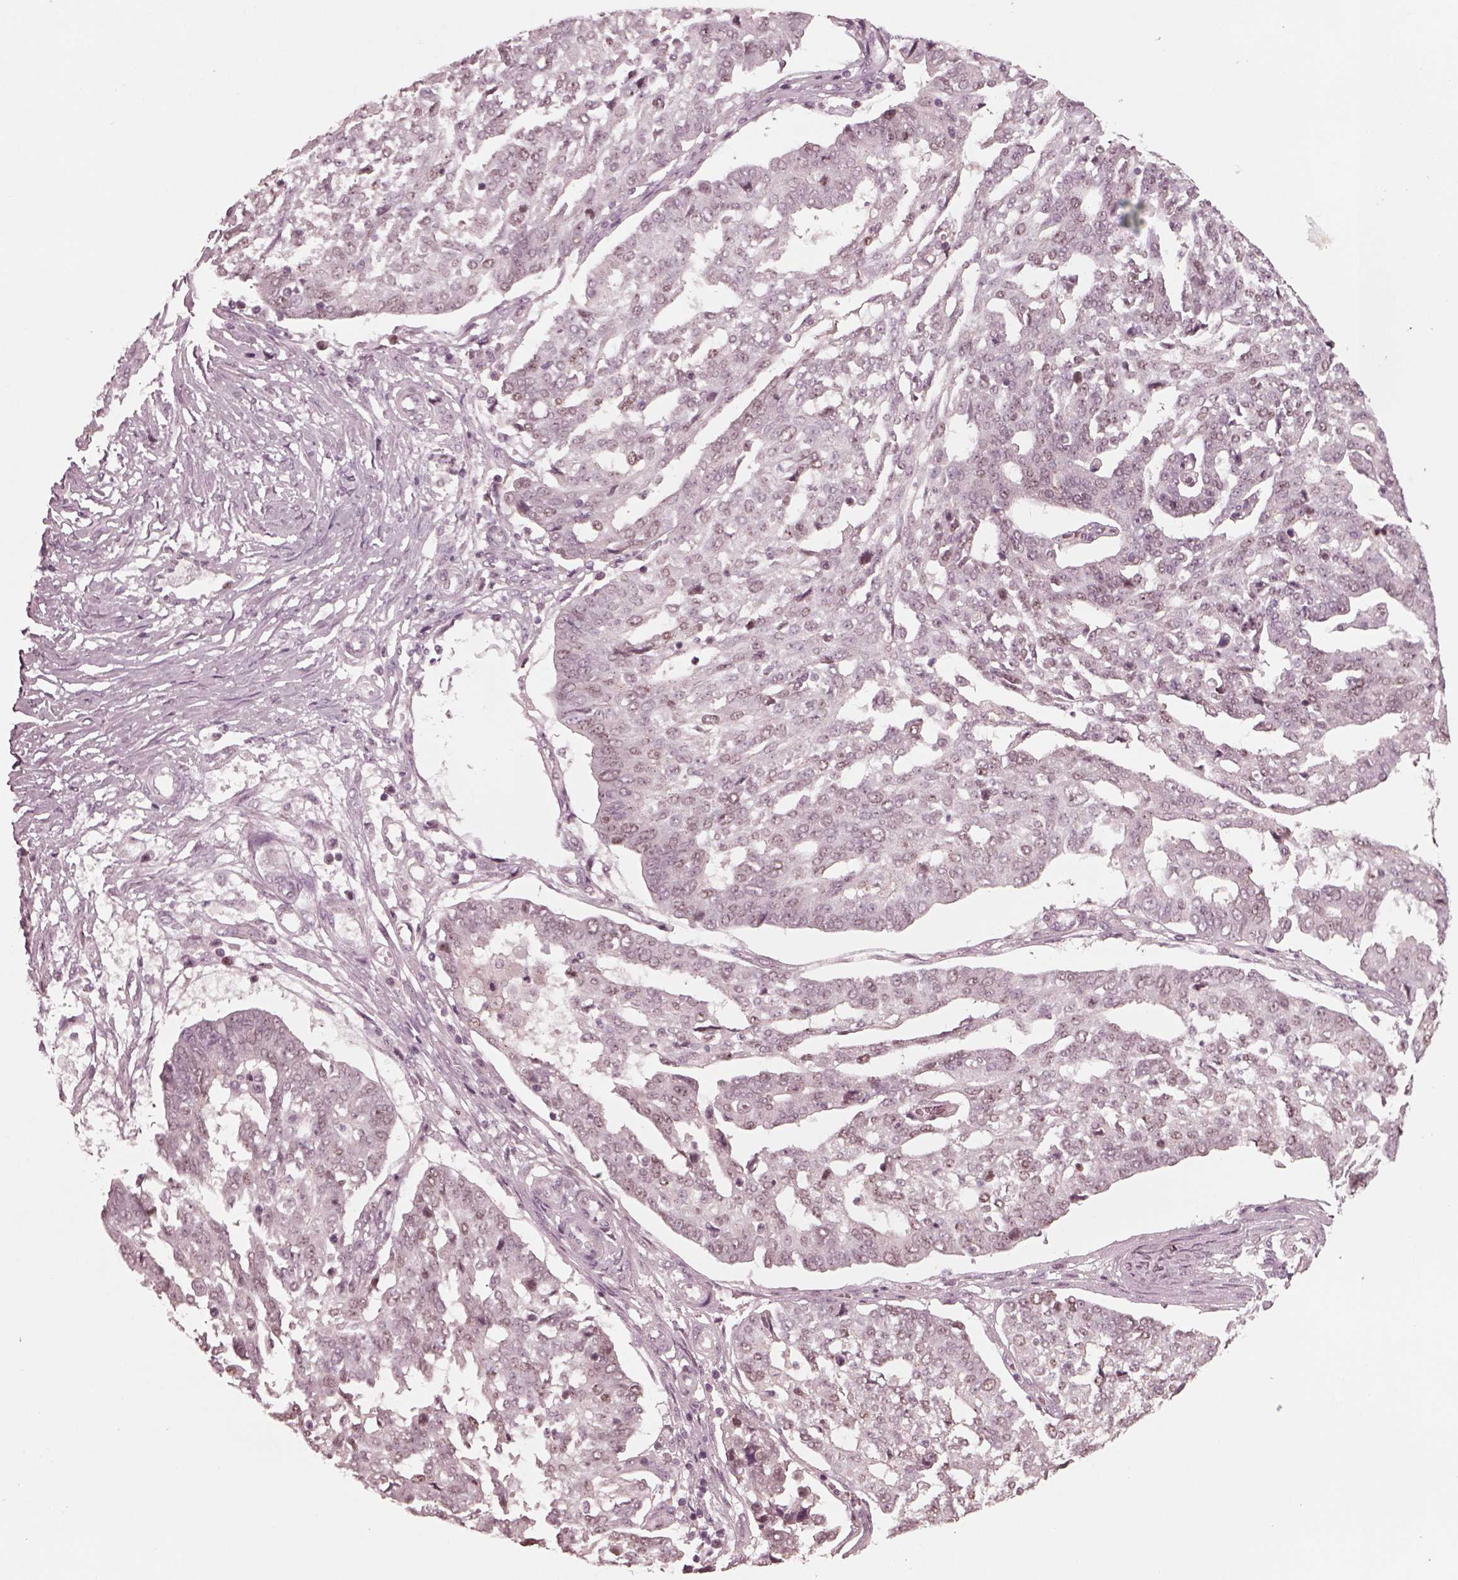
{"staining": {"intensity": "negative", "quantity": "none", "location": "none"}, "tissue": "ovarian cancer", "cell_type": "Tumor cells", "image_type": "cancer", "snomed": [{"axis": "morphology", "description": "Cystadenocarcinoma, serous, NOS"}, {"axis": "topography", "description": "Ovary"}], "caption": "A high-resolution micrograph shows IHC staining of ovarian cancer (serous cystadenocarcinoma), which shows no significant staining in tumor cells.", "gene": "SAXO1", "patient": {"sex": "female", "age": 67}}